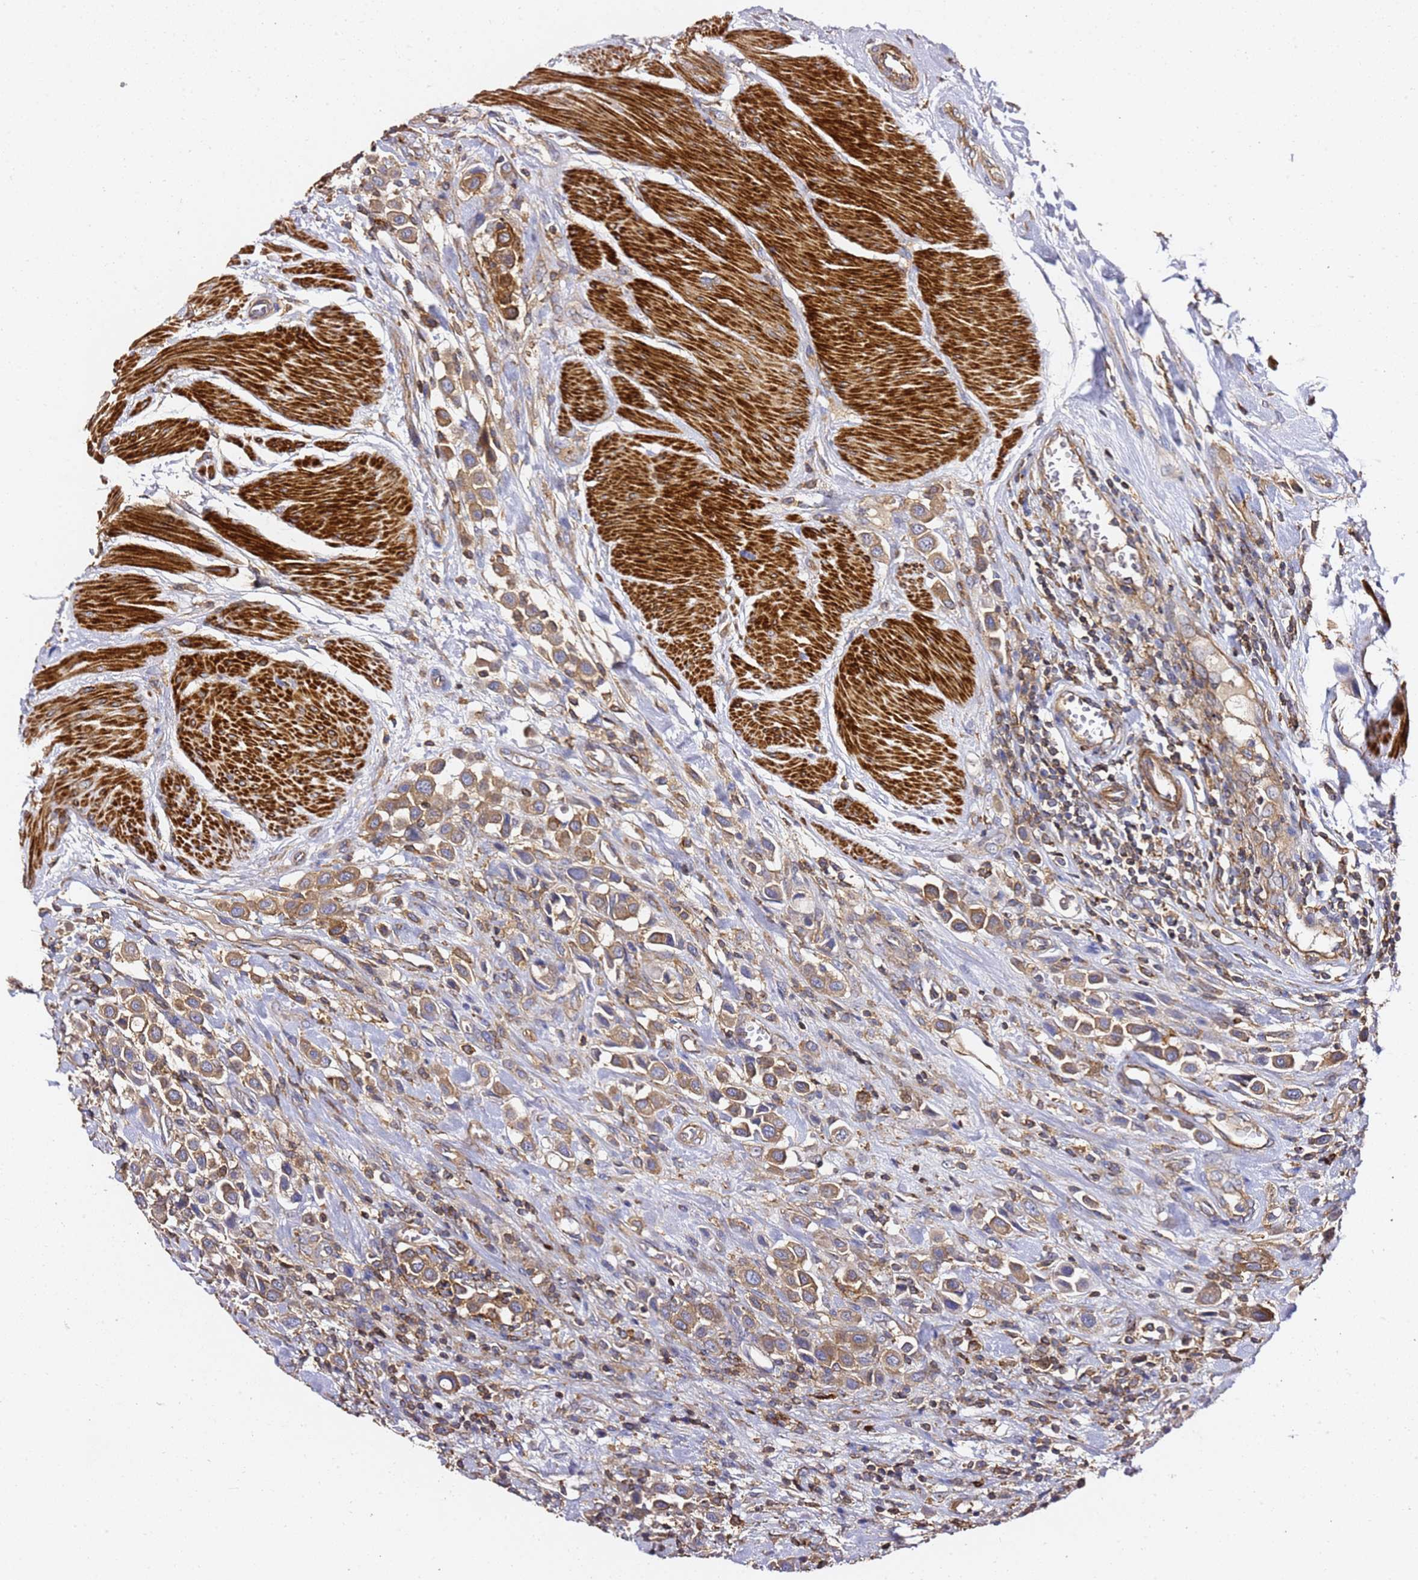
{"staining": {"intensity": "moderate", "quantity": ">75%", "location": "cytoplasmic/membranous"}, "tissue": "urothelial cancer", "cell_type": "Tumor cells", "image_type": "cancer", "snomed": [{"axis": "morphology", "description": "Urothelial carcinoma, High grade"}, {"axis": "topography", "description": "Urinary bladder"}], "caption": "IHC staining of urothelial carcinoma (high-grade), which displays medium levels of moderate cytoplasmic/membranous positivity in about >75% of tumor cells indicating moderate cytoplasmic/membranous protein expression. The staining was performed using DAB (brown) for protein detection and nuclei were counterstained in hematoxylin (blue).", "gene": "ZFP36L2", "patient": {"sex": "male", "age": 50}}